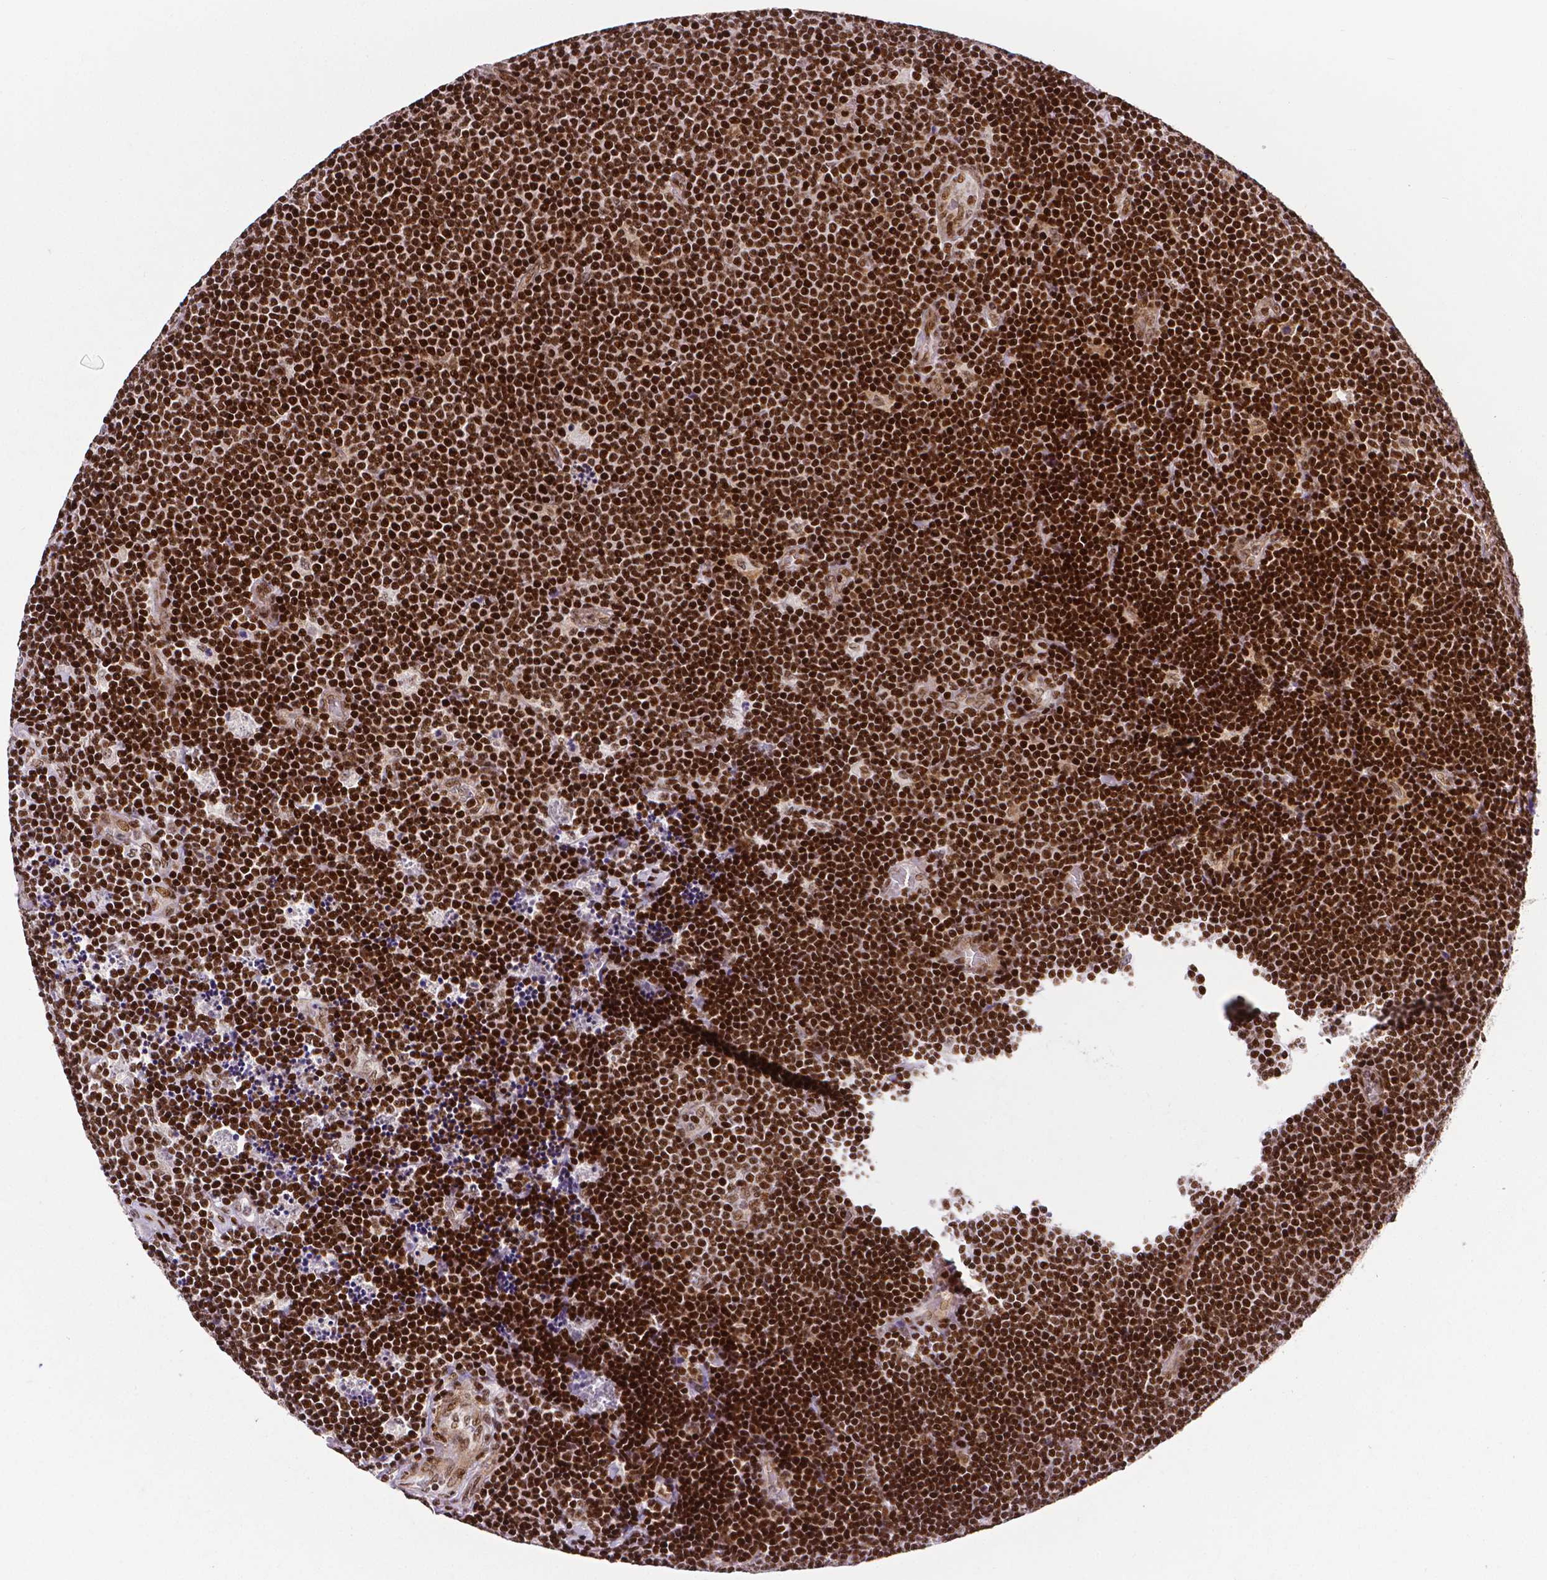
{"staining": {"intensity": "strong", "quantity": ">75%", "location": "nuclear"}, "tissue": "lymphoma", "cell_type": "Tumor cells", "image_type": "cancer", "snomed": [{"axis": "morphology", "description": "Malignant lymphoma, non-Hodgkin's type, Low grade"}, {"axis": "topography", "description": "Brain"}], "caption": "Tumor cells exhibit strong nuclear staining in approximately >75% of cells in malignant lymphoma, non-Hodgkin's type (low-grade).", "gene": "CTCF", "patient": {"sex": "female", "age": 66}}